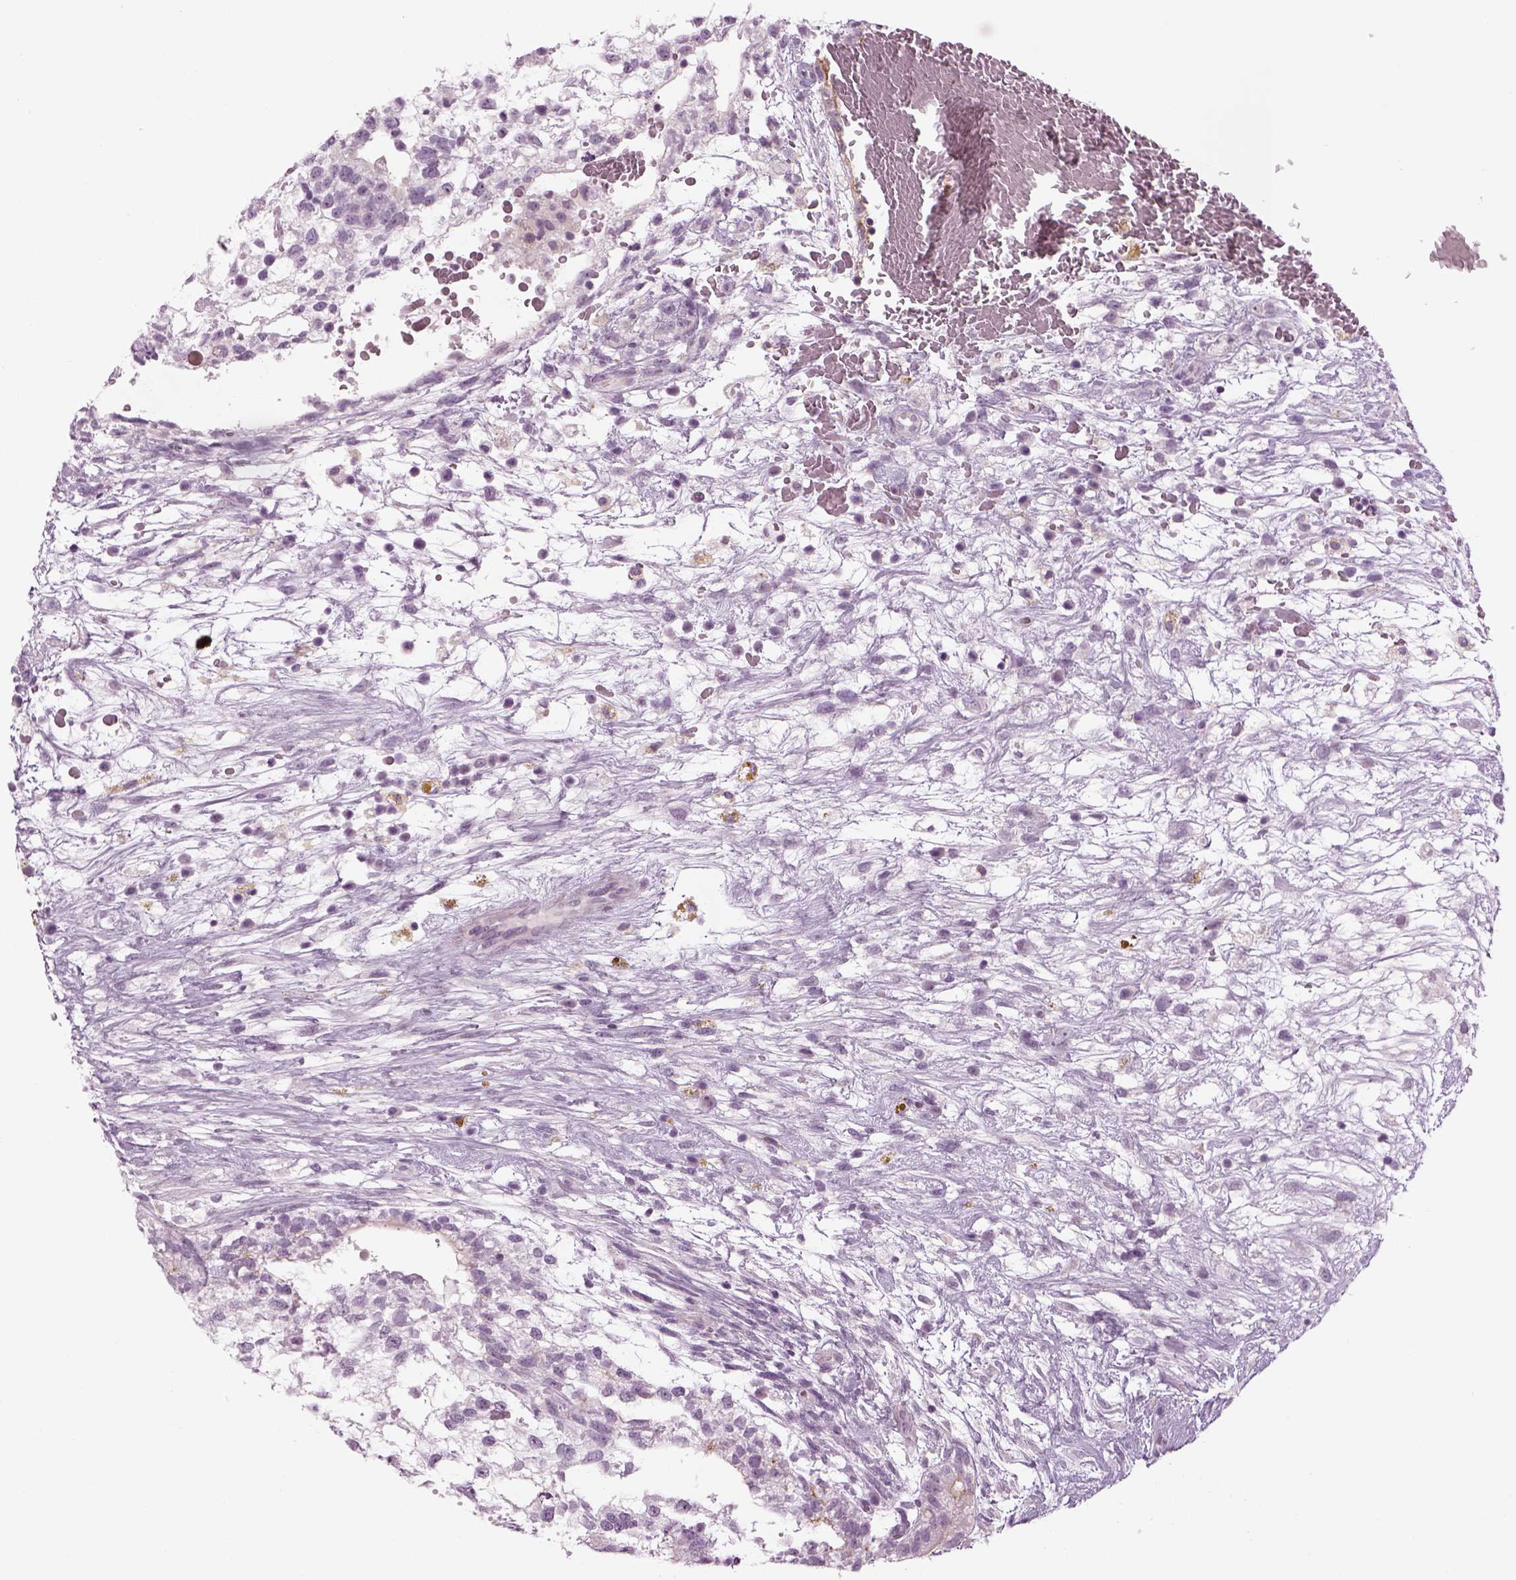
{"staining": {"intensity": "negative", "quantity": "none", "location": "none"}, "tissue": "testis cancer", "cell_type": "Tumor cells", "image_type": "cancer", "snomed": [{"axis": "morphology", "description": "Normal tissue, NOS"}, {"axis": "morphology", "description": "Carcinoma, Embryonal, NOS"}, {"axis": "topography", "description": "Testis"}], "caption": "An immunohistochemistry micrograph of testis cancer is shown. There is no staining in tumor cells of testis cancer.", "gene": "LRRIQ3", "patient": {"sex": "male", "age": 32}}